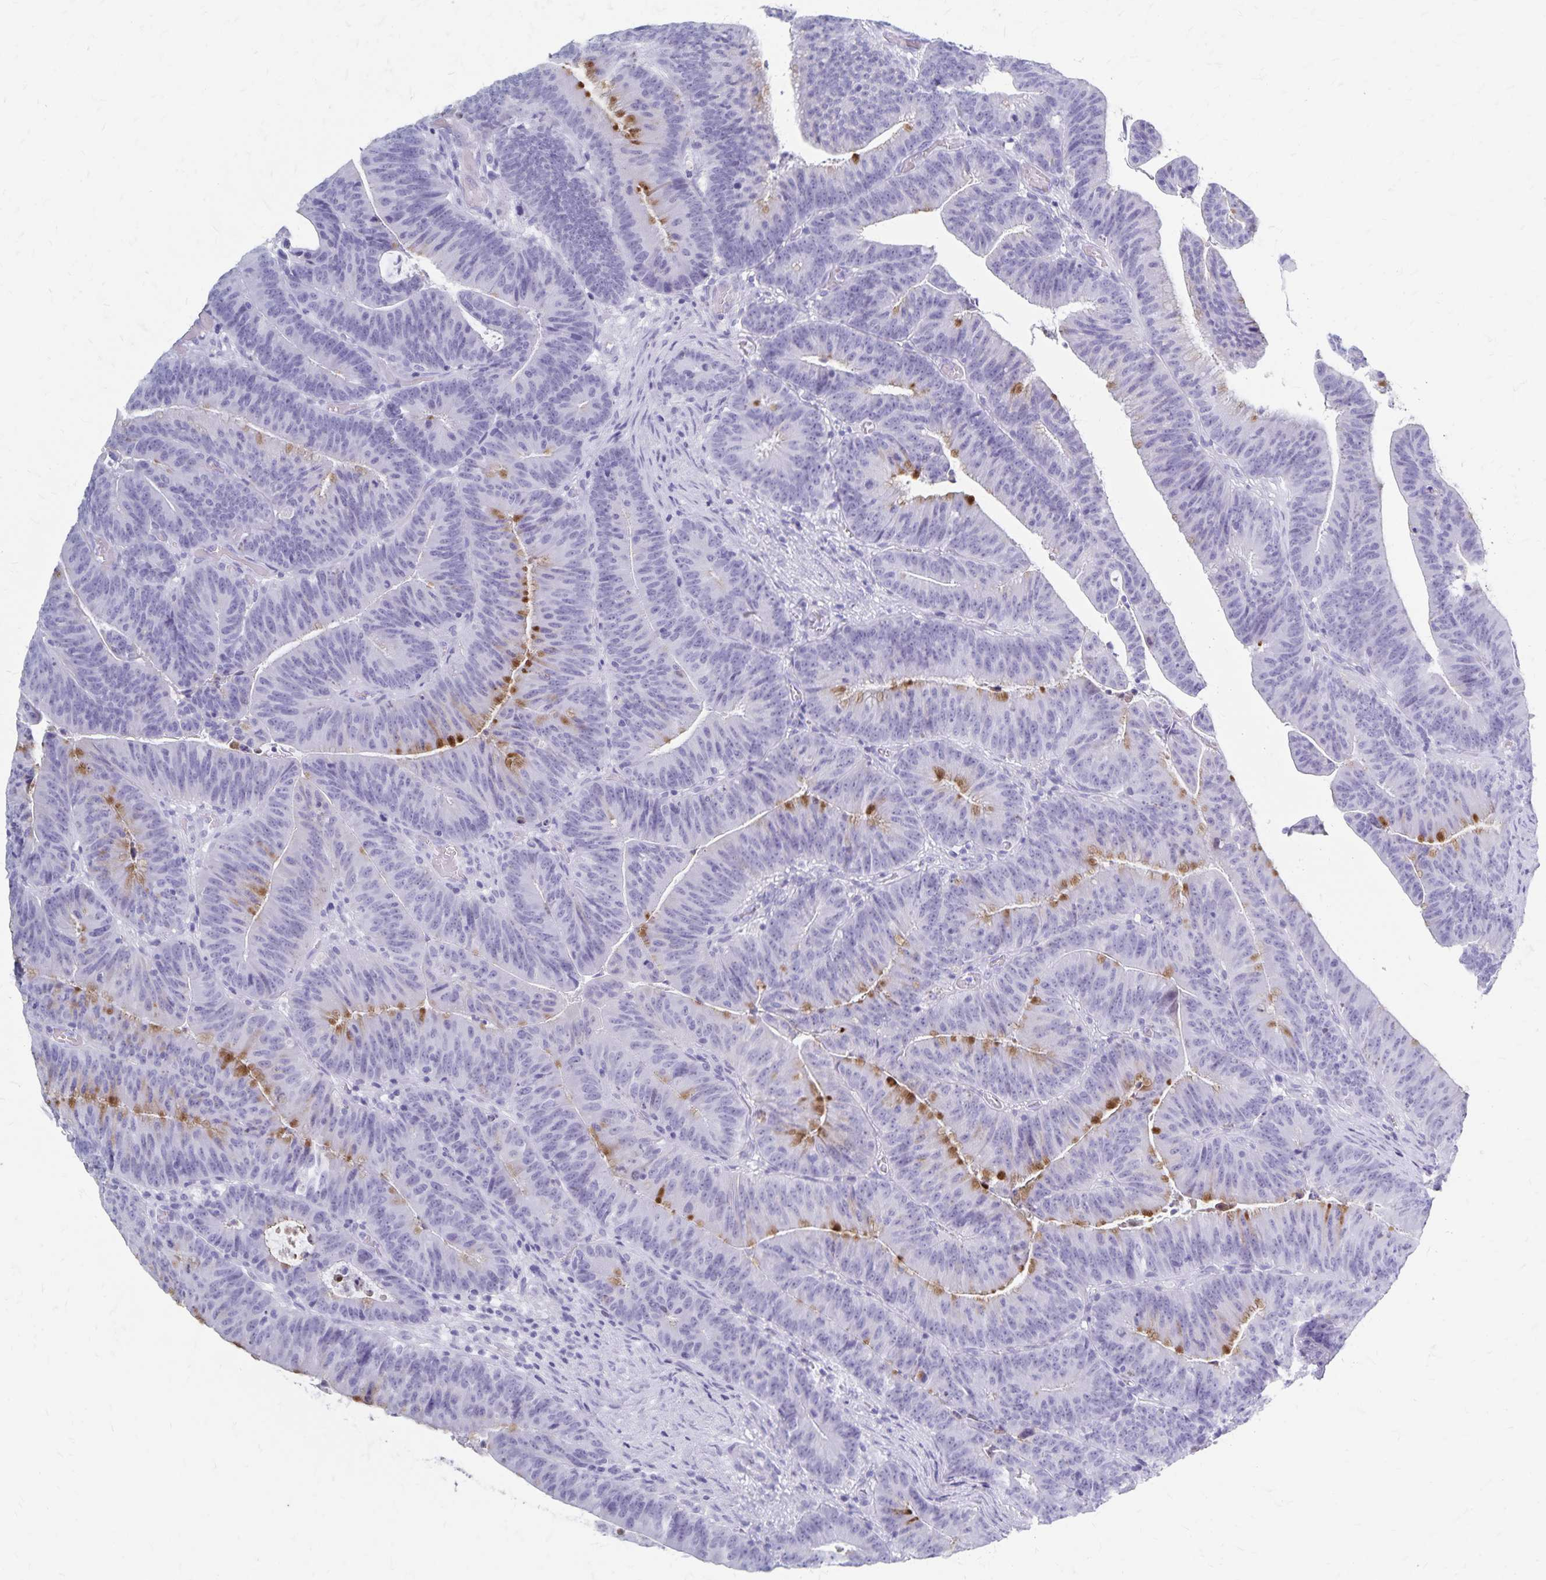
{"staining": {"intensity": "moderate", "quantity": "<25%", "location": "cytoplasmic/membranous"}, "tissue": "colorectal cancer", "cell_type": "Tumor cells", "image_type": "cancer", "snomed": [{"axis": "morphology", "description": "Adenocarcinoma, NOS"}, {"axis": "topography", "description": "Colon"}], "caption": "Tumor cells reveal moderate cytoplasmic/membranous expression in about <25% of cells in colorectal cancer (adenocarcinoma).", "gene": "GPBAR1", "patient": {"sex": "female", "age": 78}}